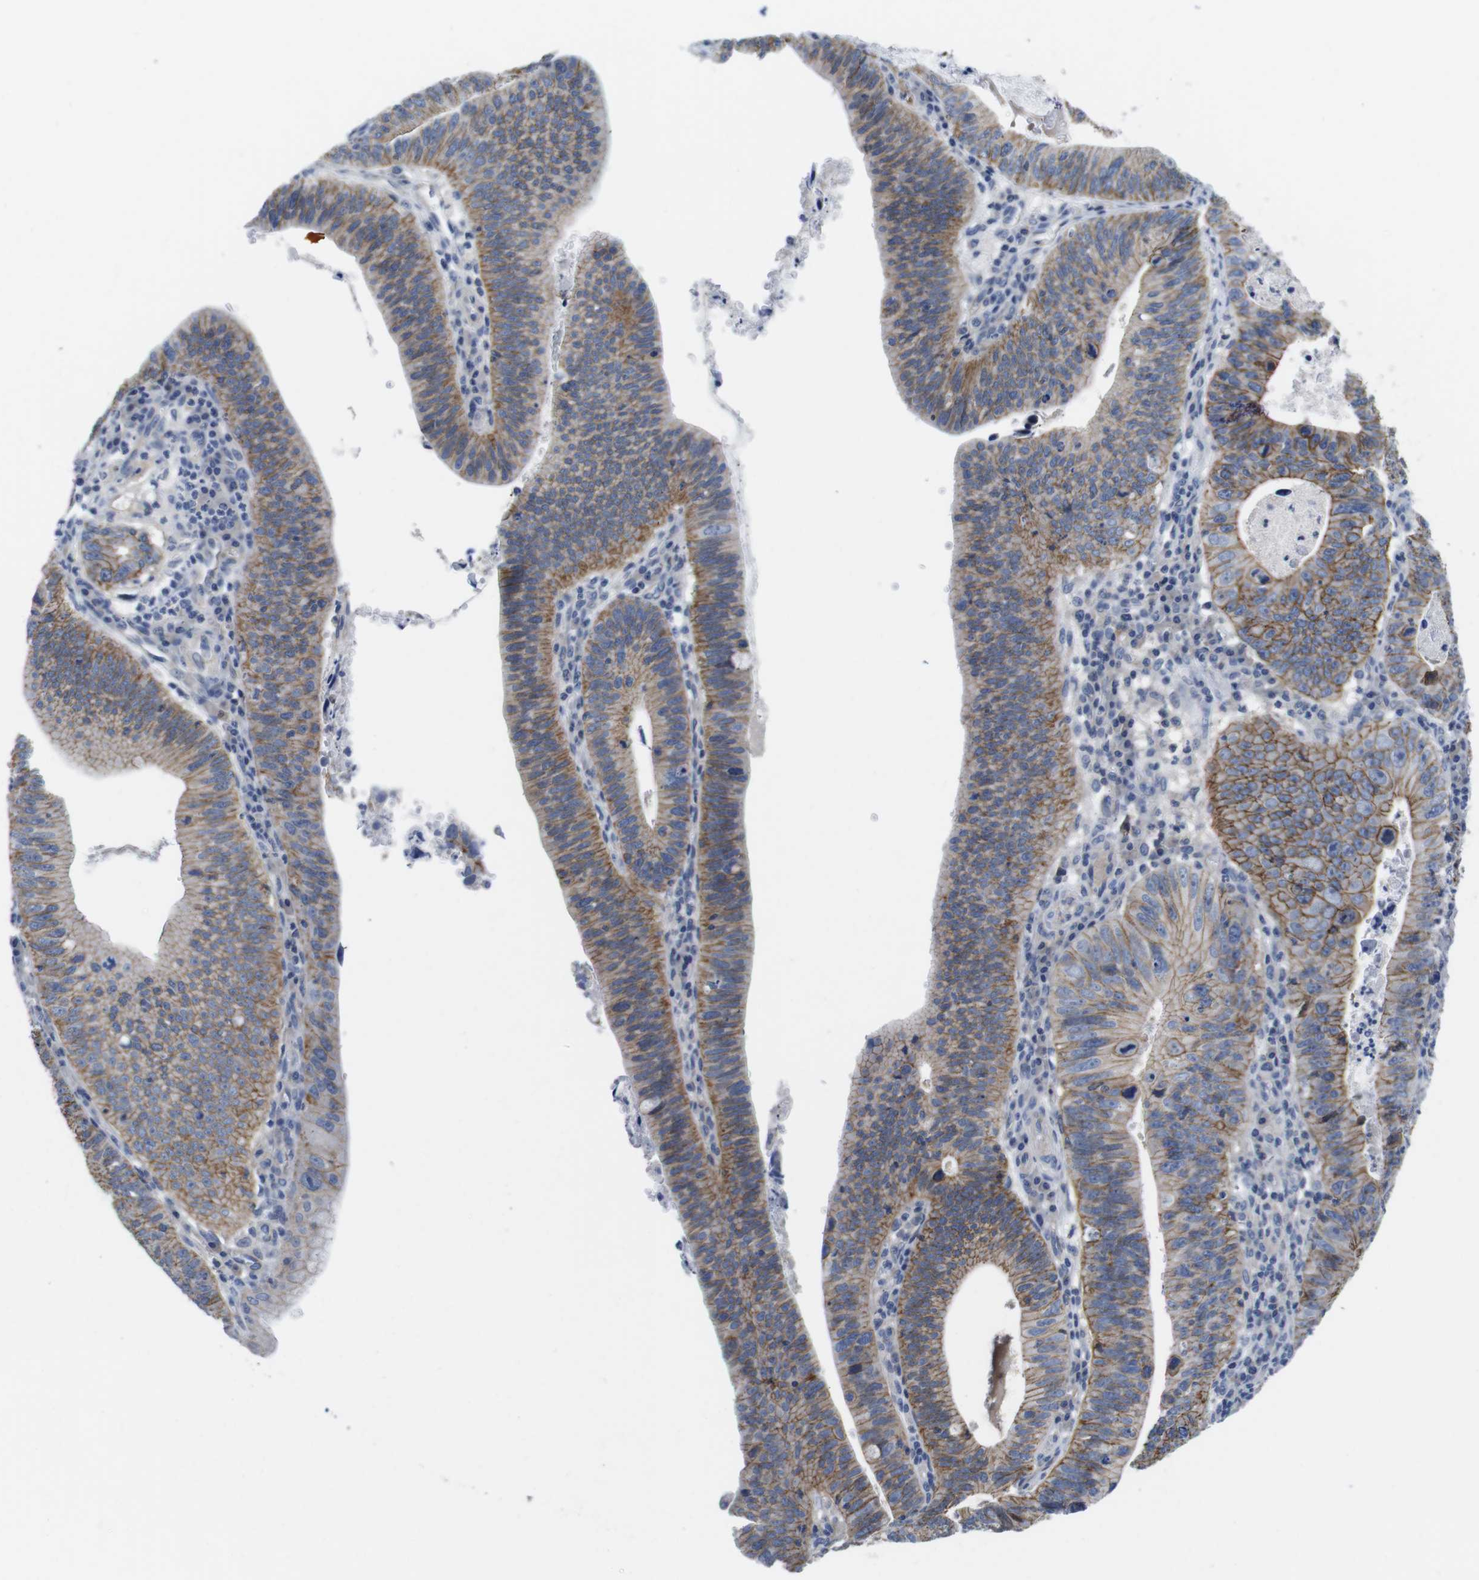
{"staining": {"intensity": "moderate", "quantity": ">75%", "location": "cytoplasmic/membranous"}, "tissue": "stomach cancer", "cell_type": "Tumor cells", "image_type": "cancer", "snomed": [{"axis": "morphology", "description": "Adenocarcinoma, NOS"}, {"axis": "topography", "description": "Stomach"}], "caption": "This micrograph reveals stomach adenocarcinoma stained with immunohistochemistry (IHC) to label a protein in brown. The cytoplasmic/membranous of tumor cells show moderate positivity for the protein. Nuclei are counter-stained blue.", "gene": "SCRIB", "patient": {"sex": "male", "age": 59}}